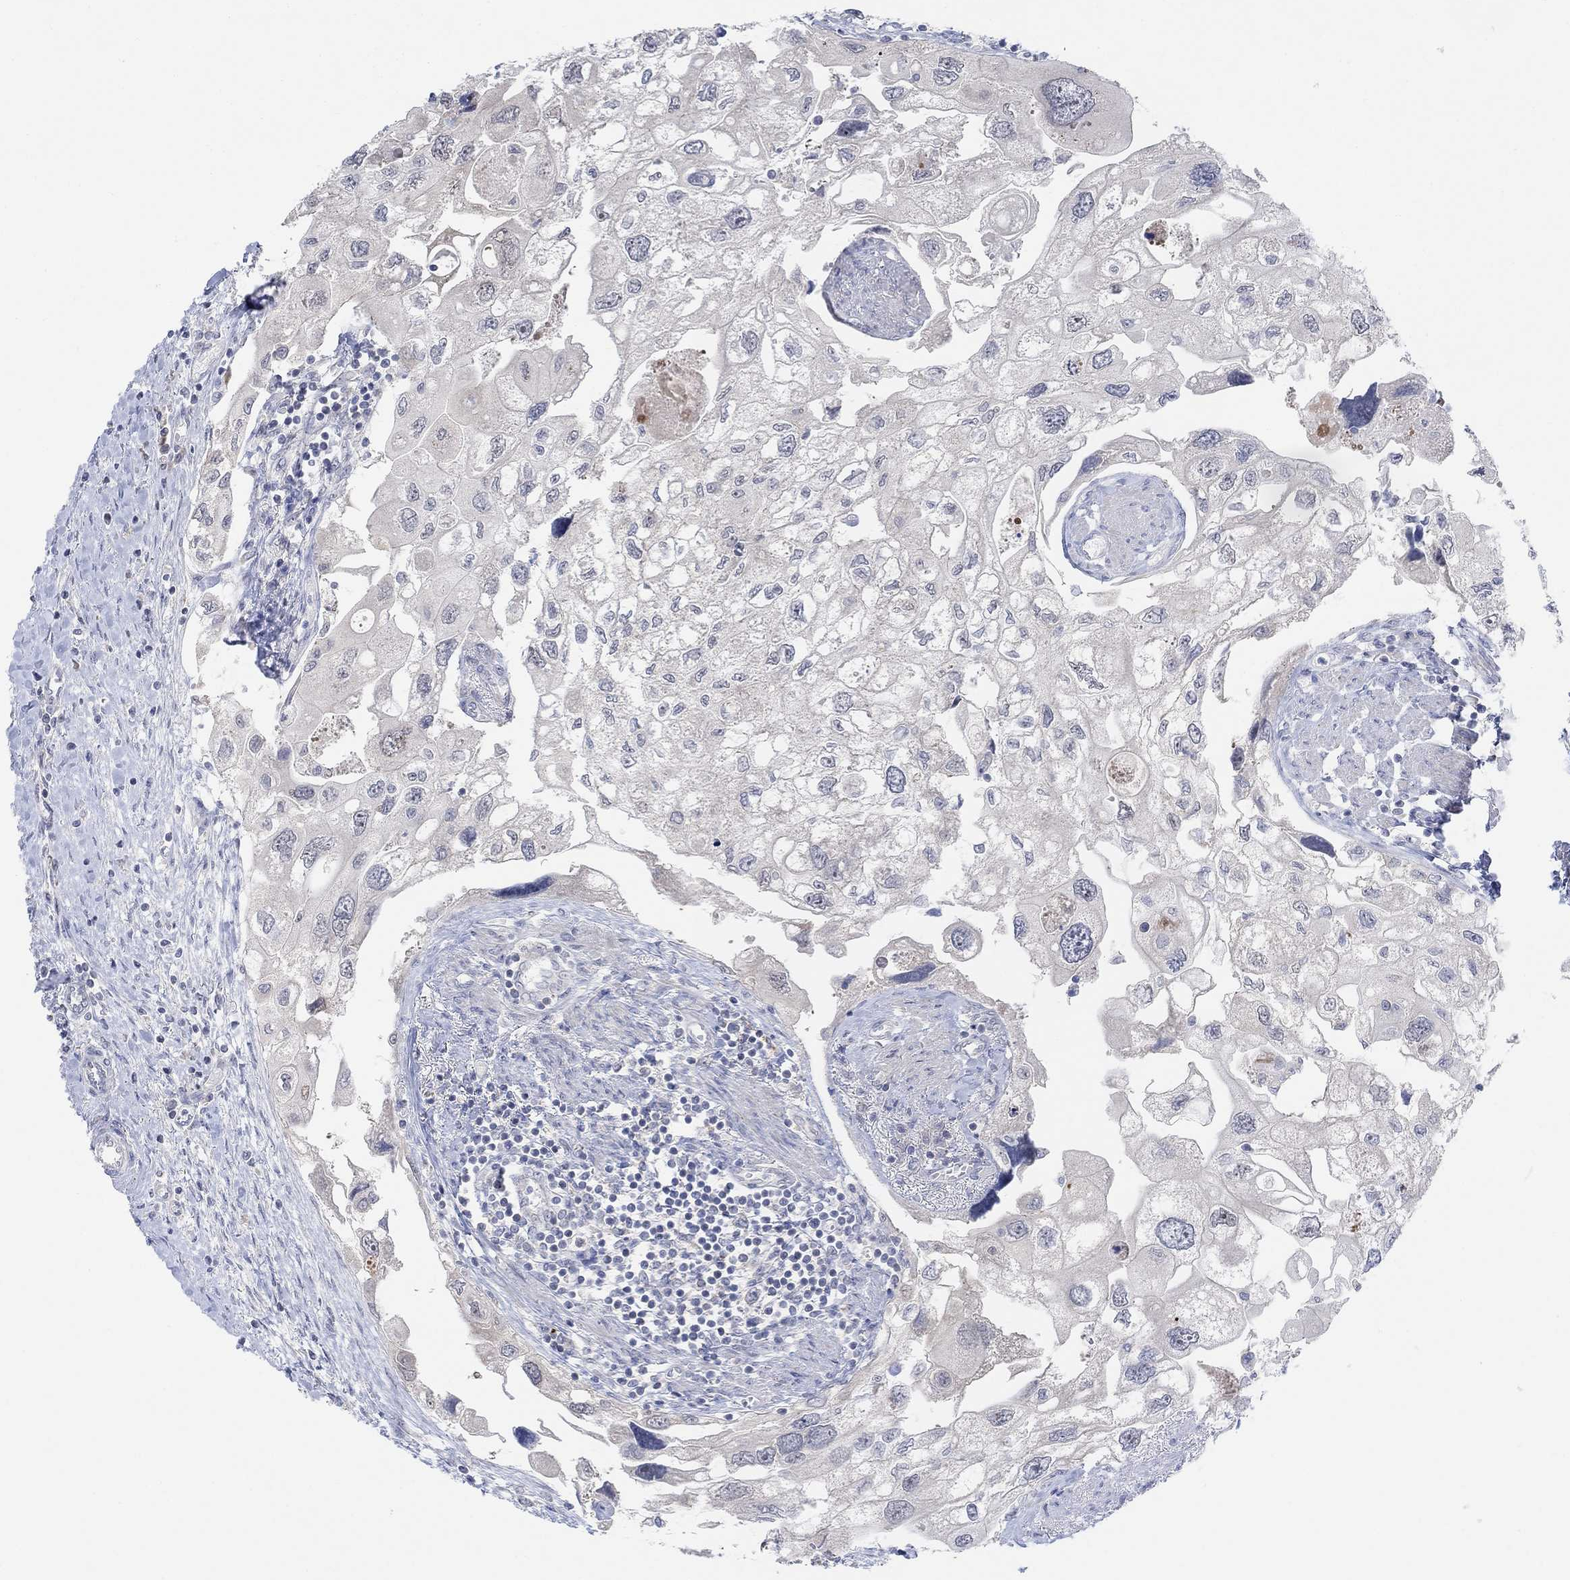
{"staining": {"intensity": "negative", "quantity": "none", "location": "none"}, "tissue": "urothelial cancer", "cell_type": "Tumor cells", "image_type": "cancer", "snomed": [{"axis": "morphology", "description": "Urothelial carcinoma, High grade"}, {"axis": "topography", "description": "Urinary bladder"}], "caption": "This image is of urothelial cancer stained with immunohistochemistry to label a protein in brown with the nuclei are counter-stained blue. There is no expression in tumor cells.", "gene": "CNTF", "patient": {"sex": "male", "age": 59}}